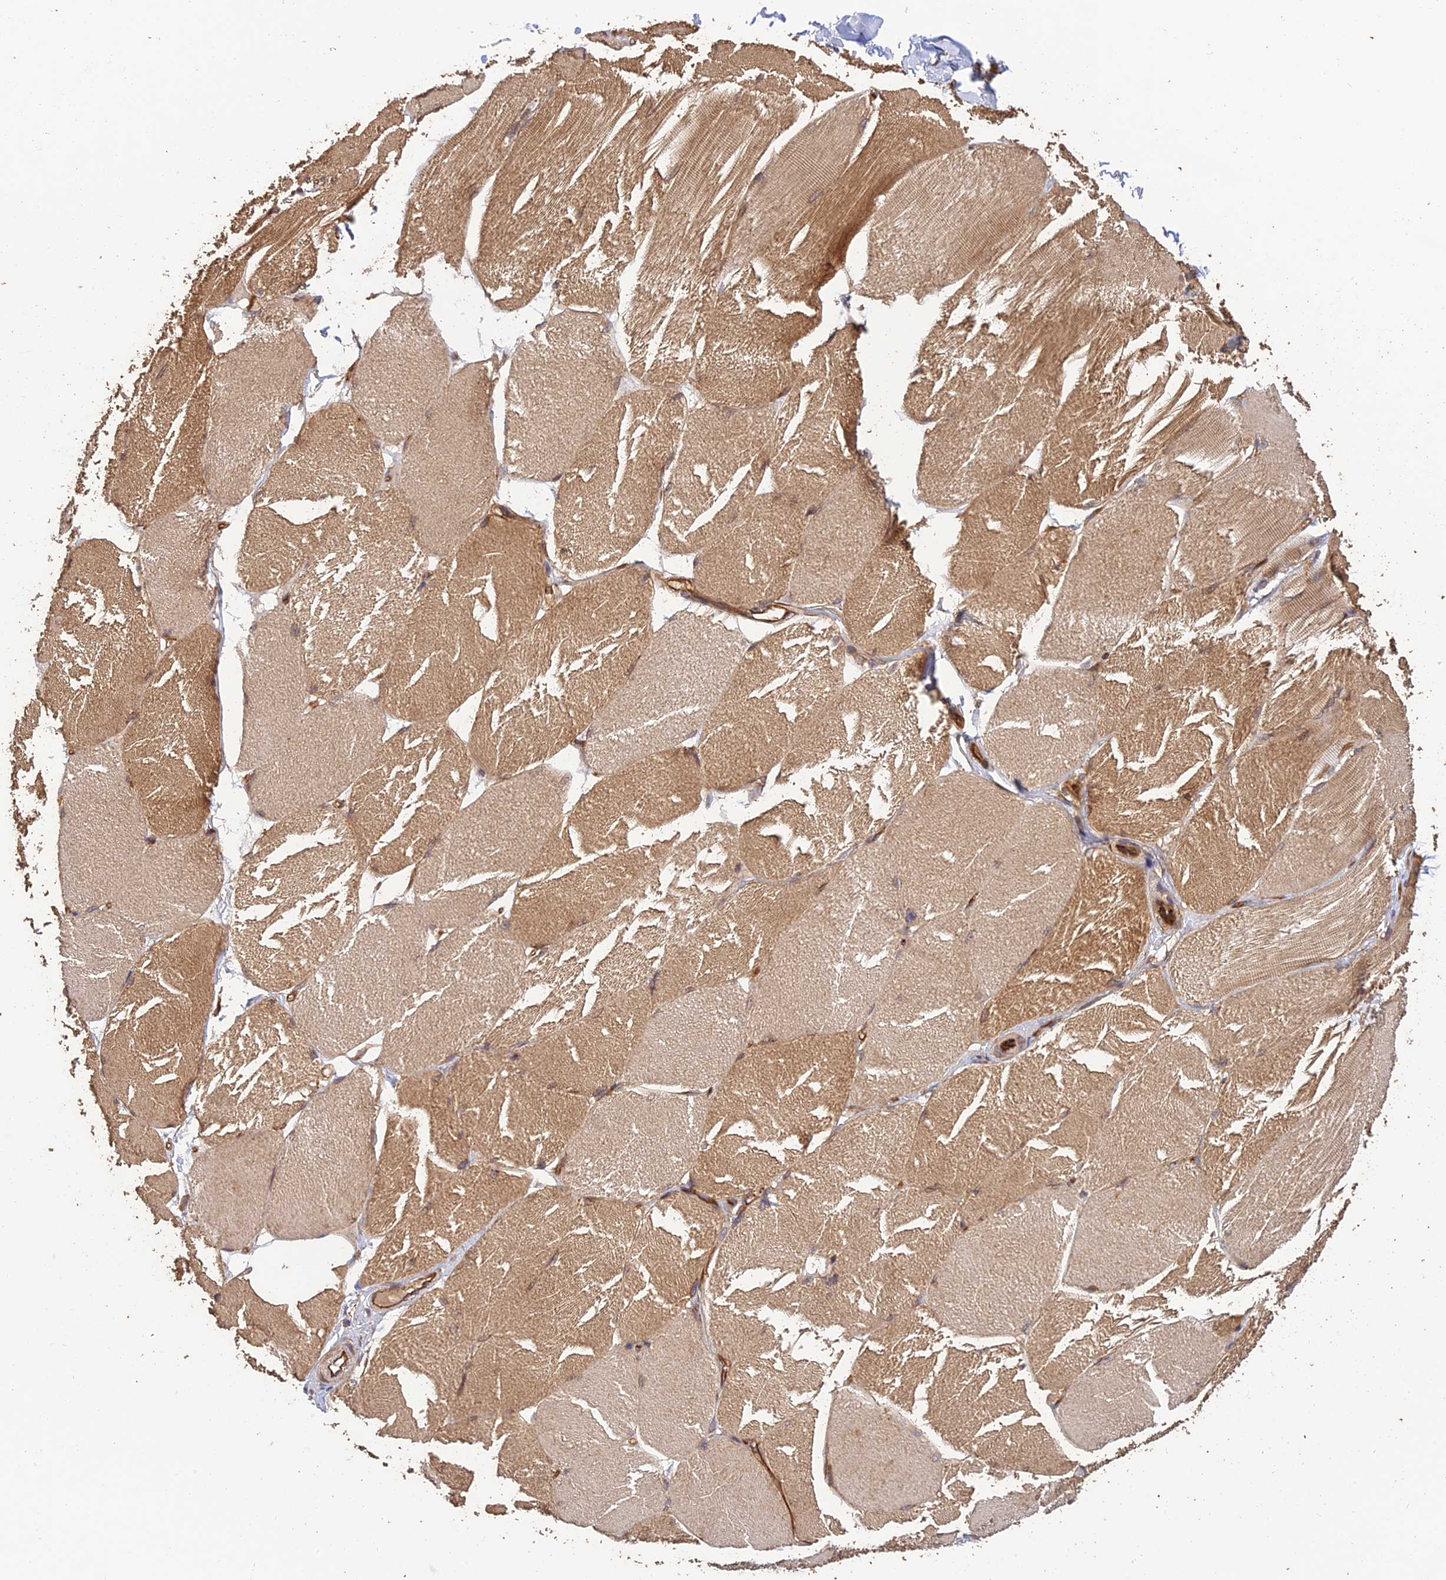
{"staining": {"intensity": "moderate", "quantity": ">75%", "location": "cytoplasmic/membranous"}, "tissue": "skeletal muscle", "cell_type": "Myocytes", "image_type": "normal", "snomed": [{"axis": "morphology", "description": "Normal tissue, NOS"}, {"axis": "topography", "description": "Skin"}, {"axis": "topography", "description": "Skeletal muscle"}], "caption": "Immunohistochemical staining of normal human skeletal muscle shows moderate cytoplasmic/membranous protein expression in about >75% of myocytes. (DAB IHC with brightfield microscopy, high magnification).", "gene": "HOMER2", "patient": {"sex": "male", "age": 83}}